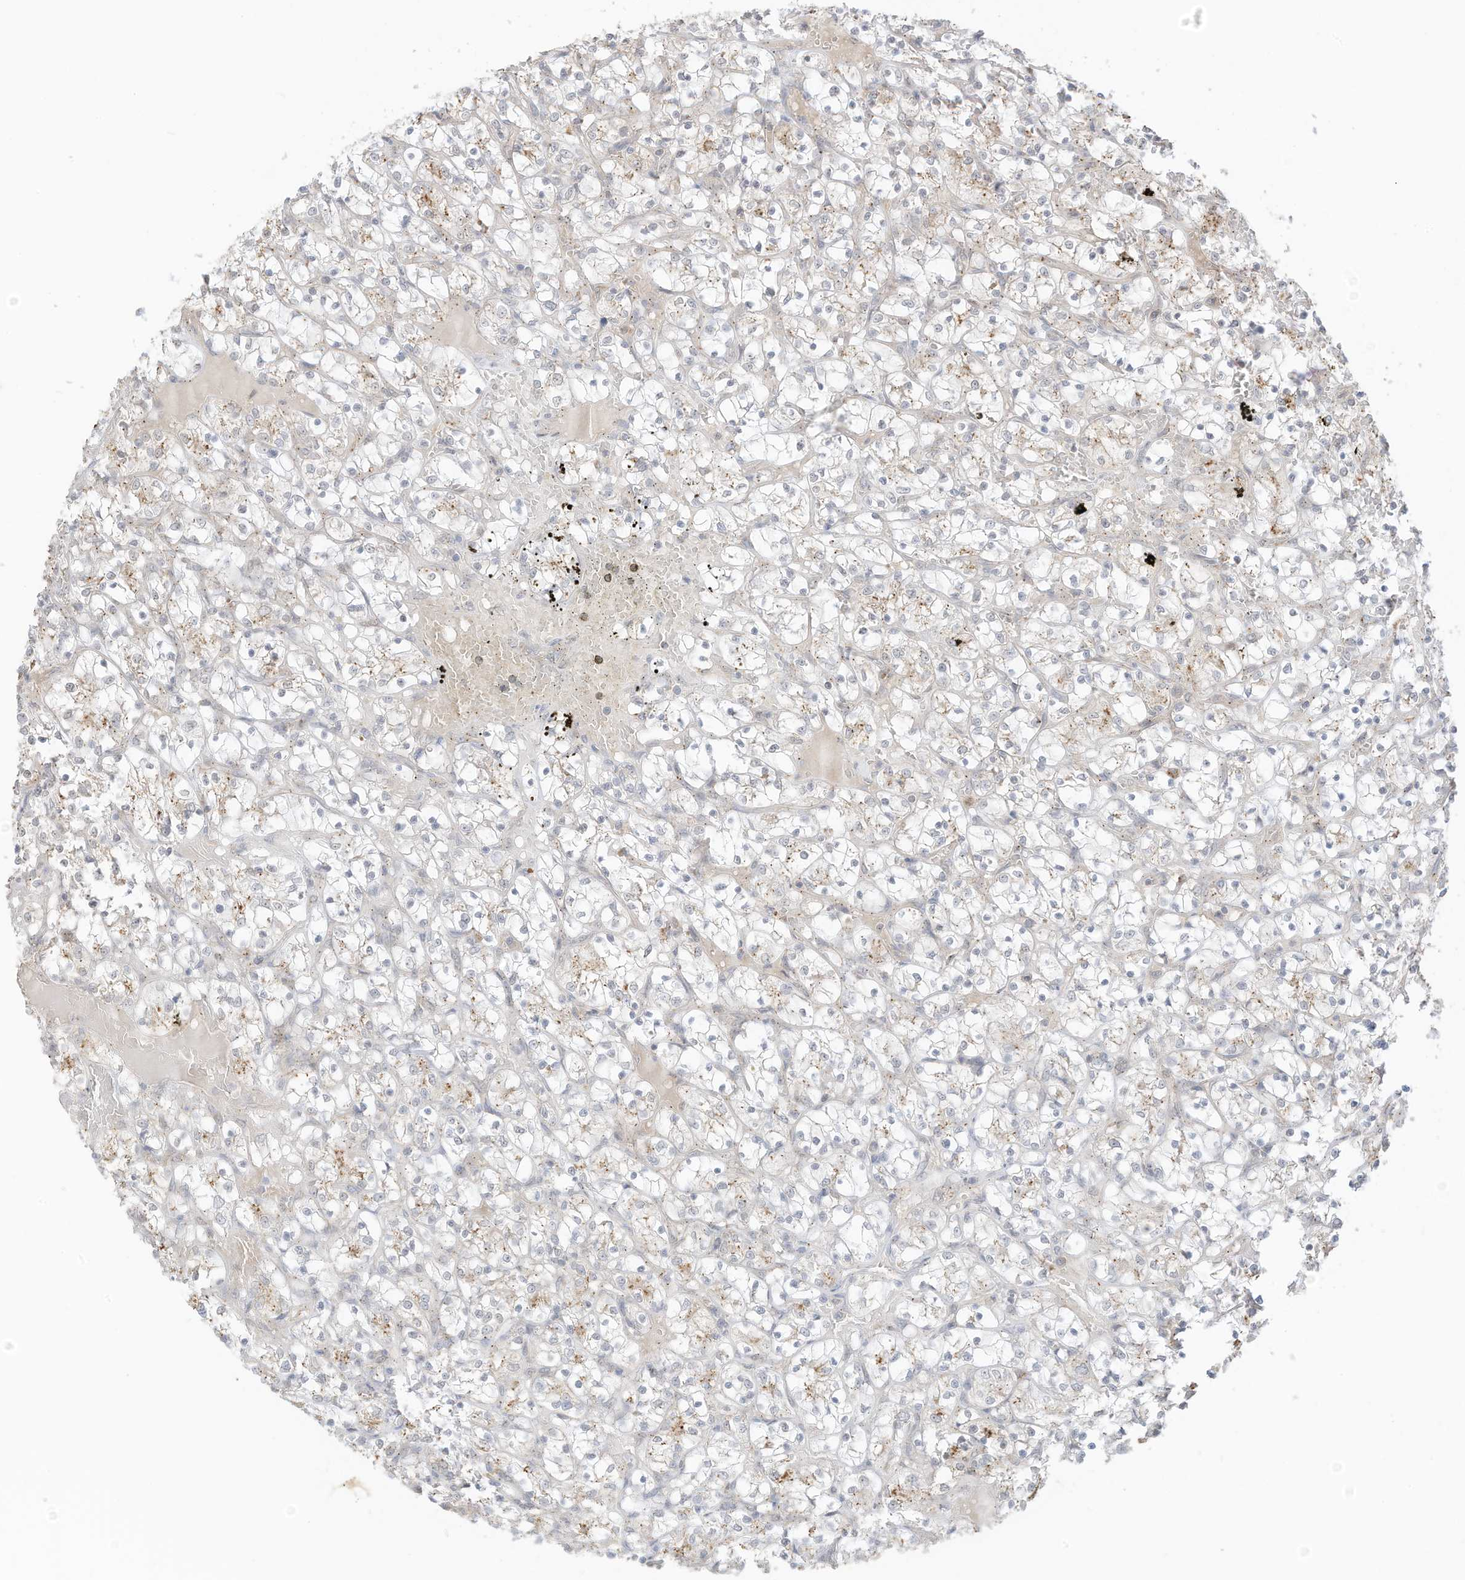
{"staining": {"intensity": "moderate", "quantity": "<25%", "location": "cytoplasmic/membranous"}, "tissue": "renal cancer", "cell_type": "Tumor cells", "image_type": "cancer", "snomed": [{"axis": "morphology", "description": "Adenocarcinoma, NOS"}, {"axis": "topography", "description": "Kidney"}], "caption": "A high-resolution histopathology image shows immunohistochemistry (IHC) staining of adenocarcinoma (renal), which demonstrates moderate cytoplasmic/membranous expression in about <25% of tumor cells.", "gene": "N4BP3", "patient": {"sex": "female", "age": 69}}